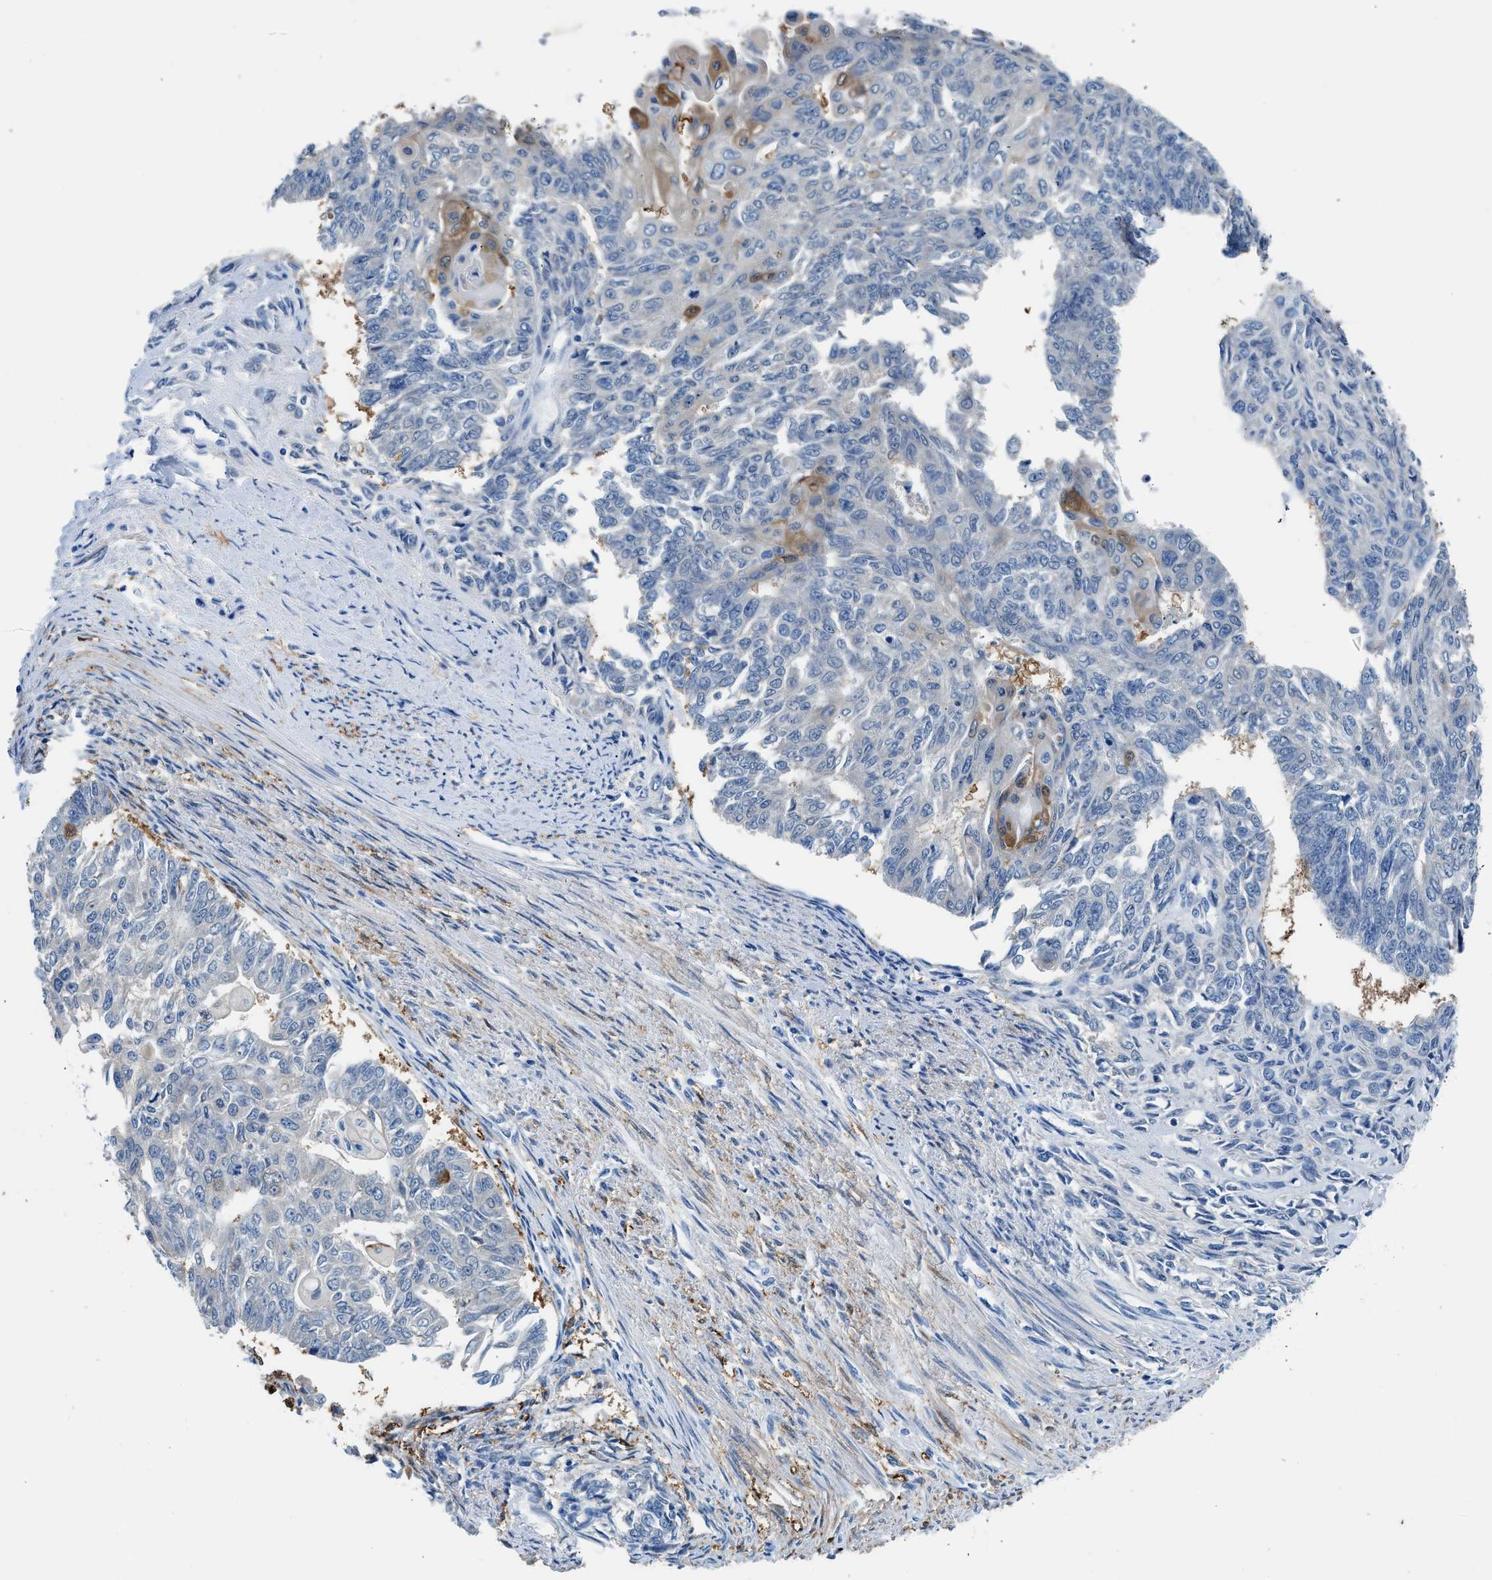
{"staining": {"intensity": "negative", "quantity": "none", "location": "none"}, "tissue": "endometrial cancer", "cell_type": "Tumor cells", "image_type": "cancer", "snomed": [{"axis": "morphology", "description": "Adenocarcinoma, NOS"}, {"axis": "topography", "description": "Endometrium"}], "caption": "A photomicrograph of human endometrial adenocarcinoma is negative for staining in tumor cells. Nuclei are stained in blue.", "gene": "FADS6", "patient": {"sex": "female", "age": 32}}